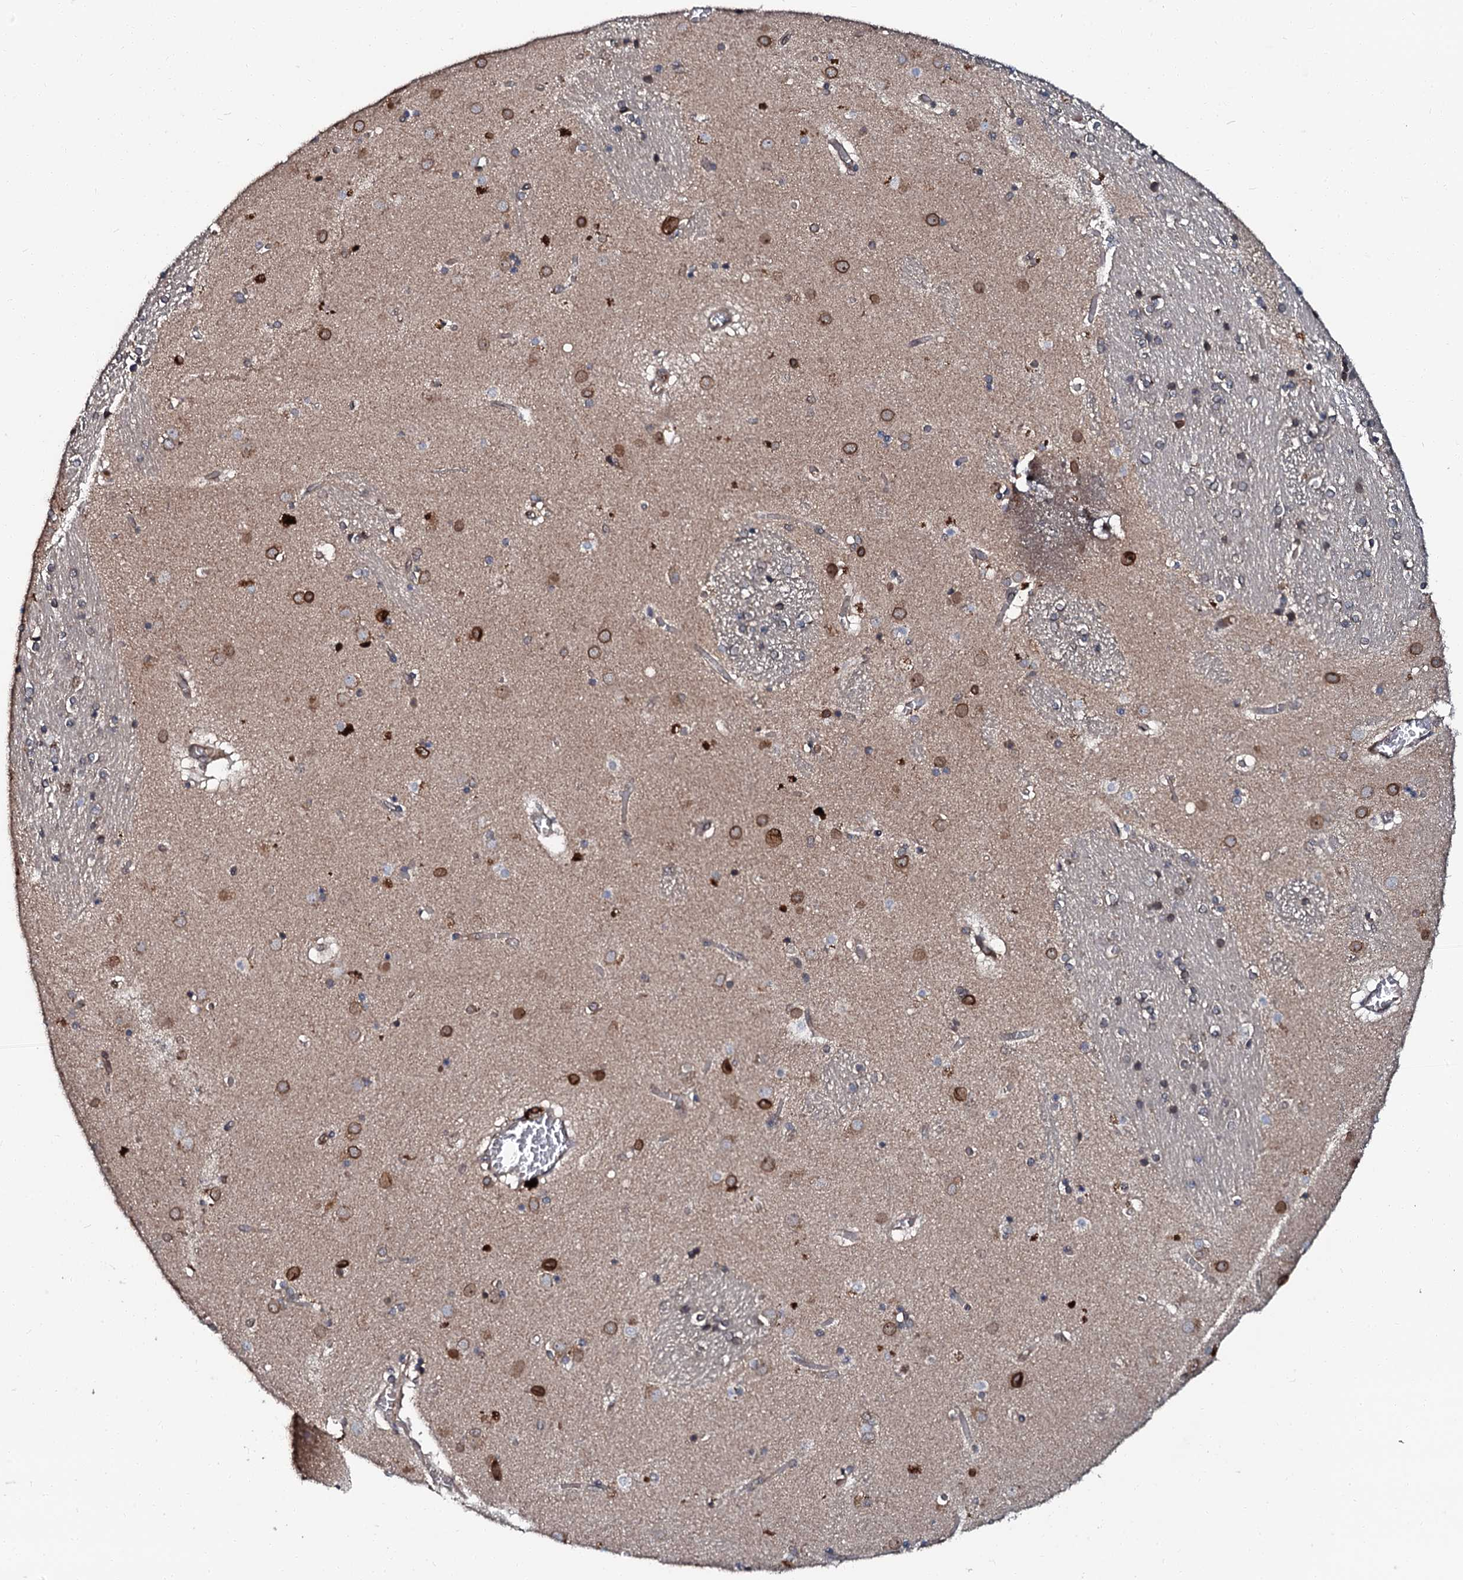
{"staining": {"intensity": "weak", "quantity": "25%-75%", "location": "cytoplasmic/membranous"}, "tissue": "caudate", "cell_type": "Glial cells", "image_type": "normal", "snomed": [{"axis": "morphology", "description": "Normal tissue, NOS"}, {"axis": "topography", "description": "Lateral ventricle wall"}], "caption": "There is low levels of weak cytoplasmic/membranous expression in glial cells of benign caudate, as demonstrated by immunohistochemical staining (brown color).", "gene": "N4BP1", "patient": {"sex": "male", "age": 70}}